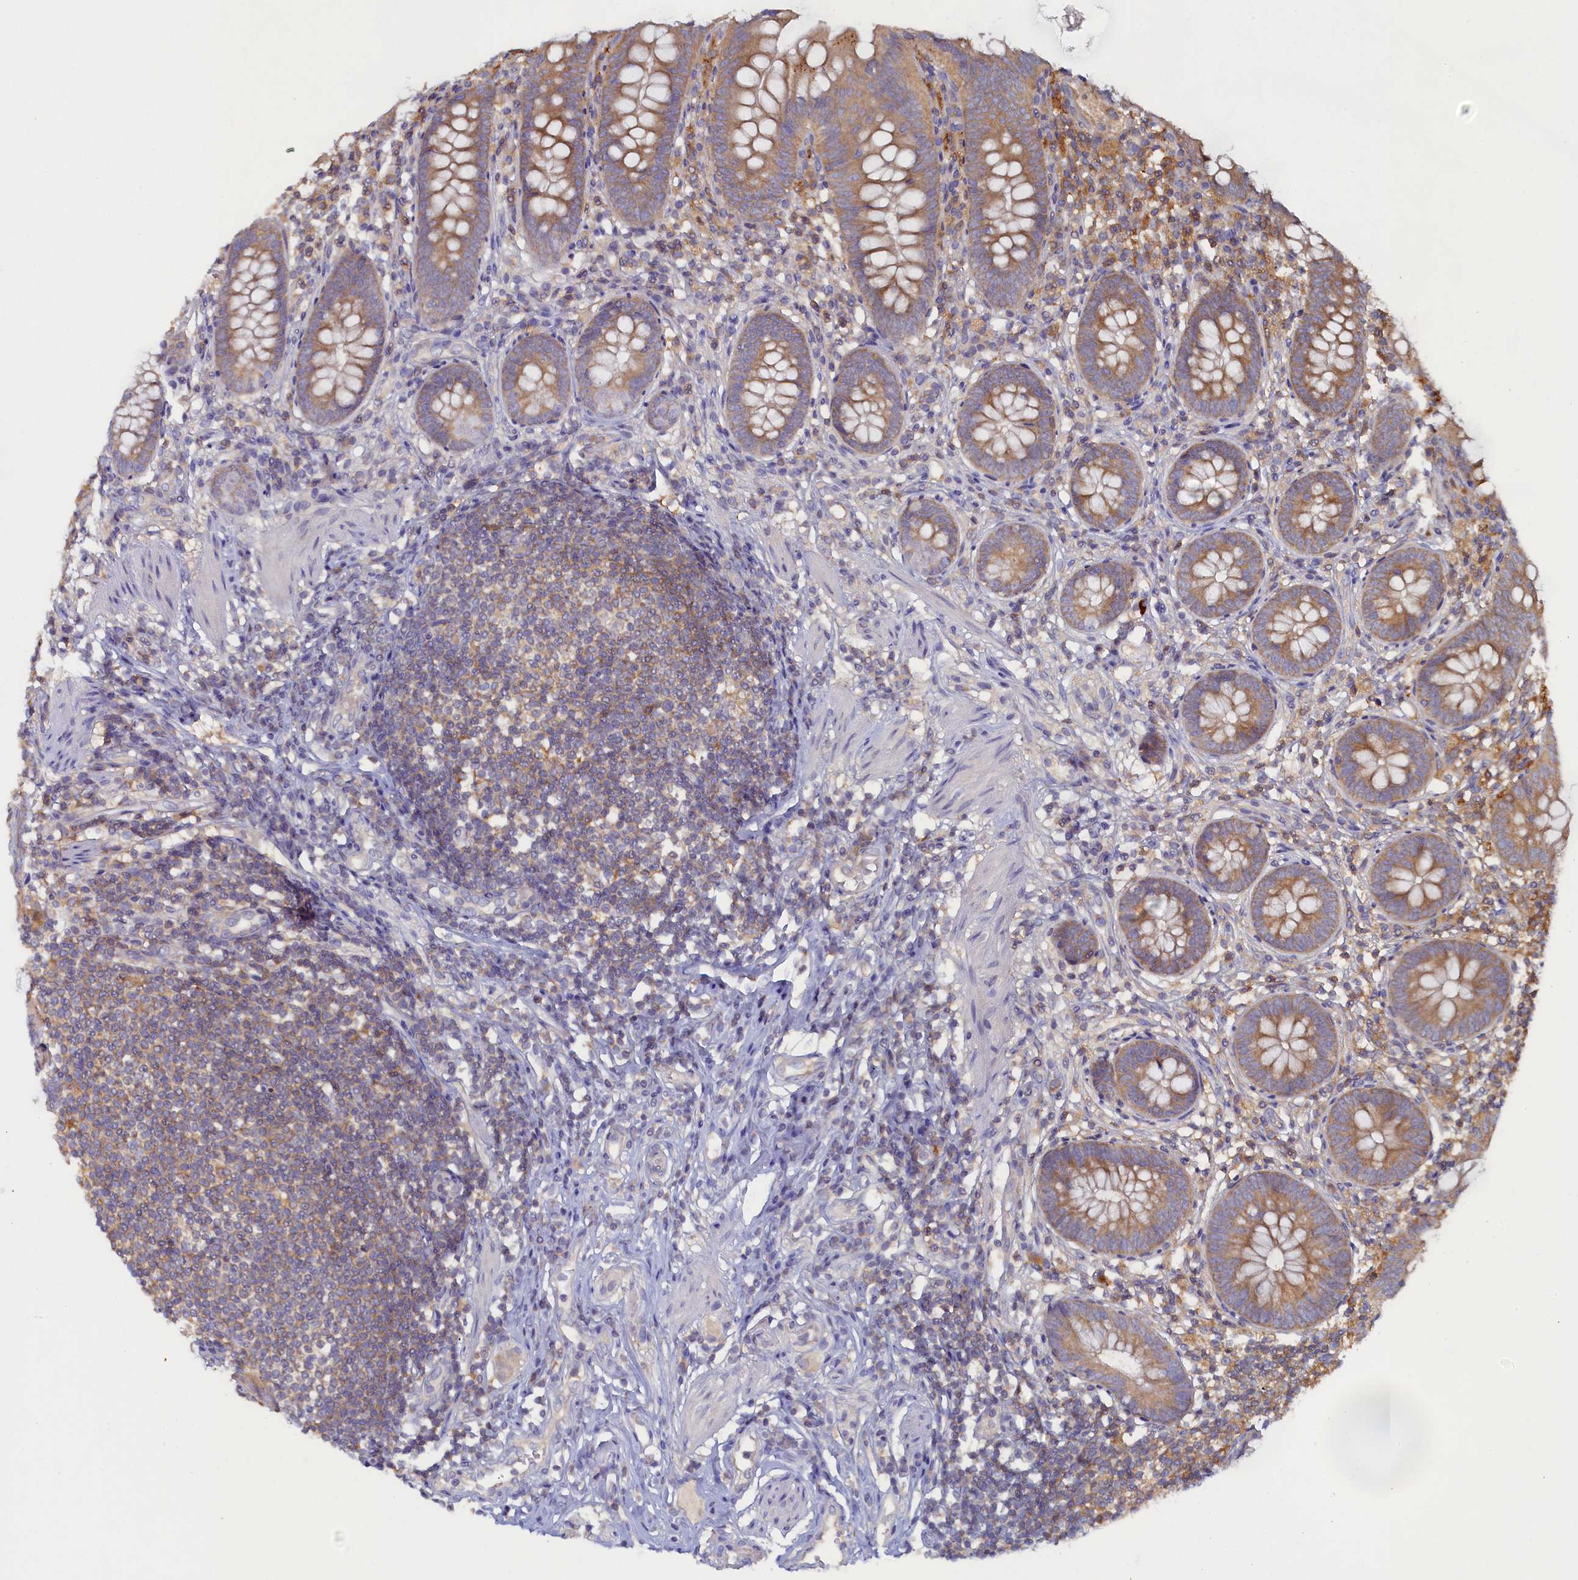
{"staining": {"intensity": "moderate", "quantity": ">75%", "location": "cytoplasmic/membranous"}, "tissue": "appendix", "cell_type": "Glandular cells", "image_type": "normal", "snomed": [{"axis": "morphology", "description": "Normal tissue, NOS"}, {"axis": "topography", "description": "Appendix"}], "caption": "This image reveals IHC staining of normal appendix, with medium moderate cytoplasmic/membranous positivity in about >75% of glandular cells.", "gene": "TIMM8B", "patient": {"sex": "female", "age": 62}}